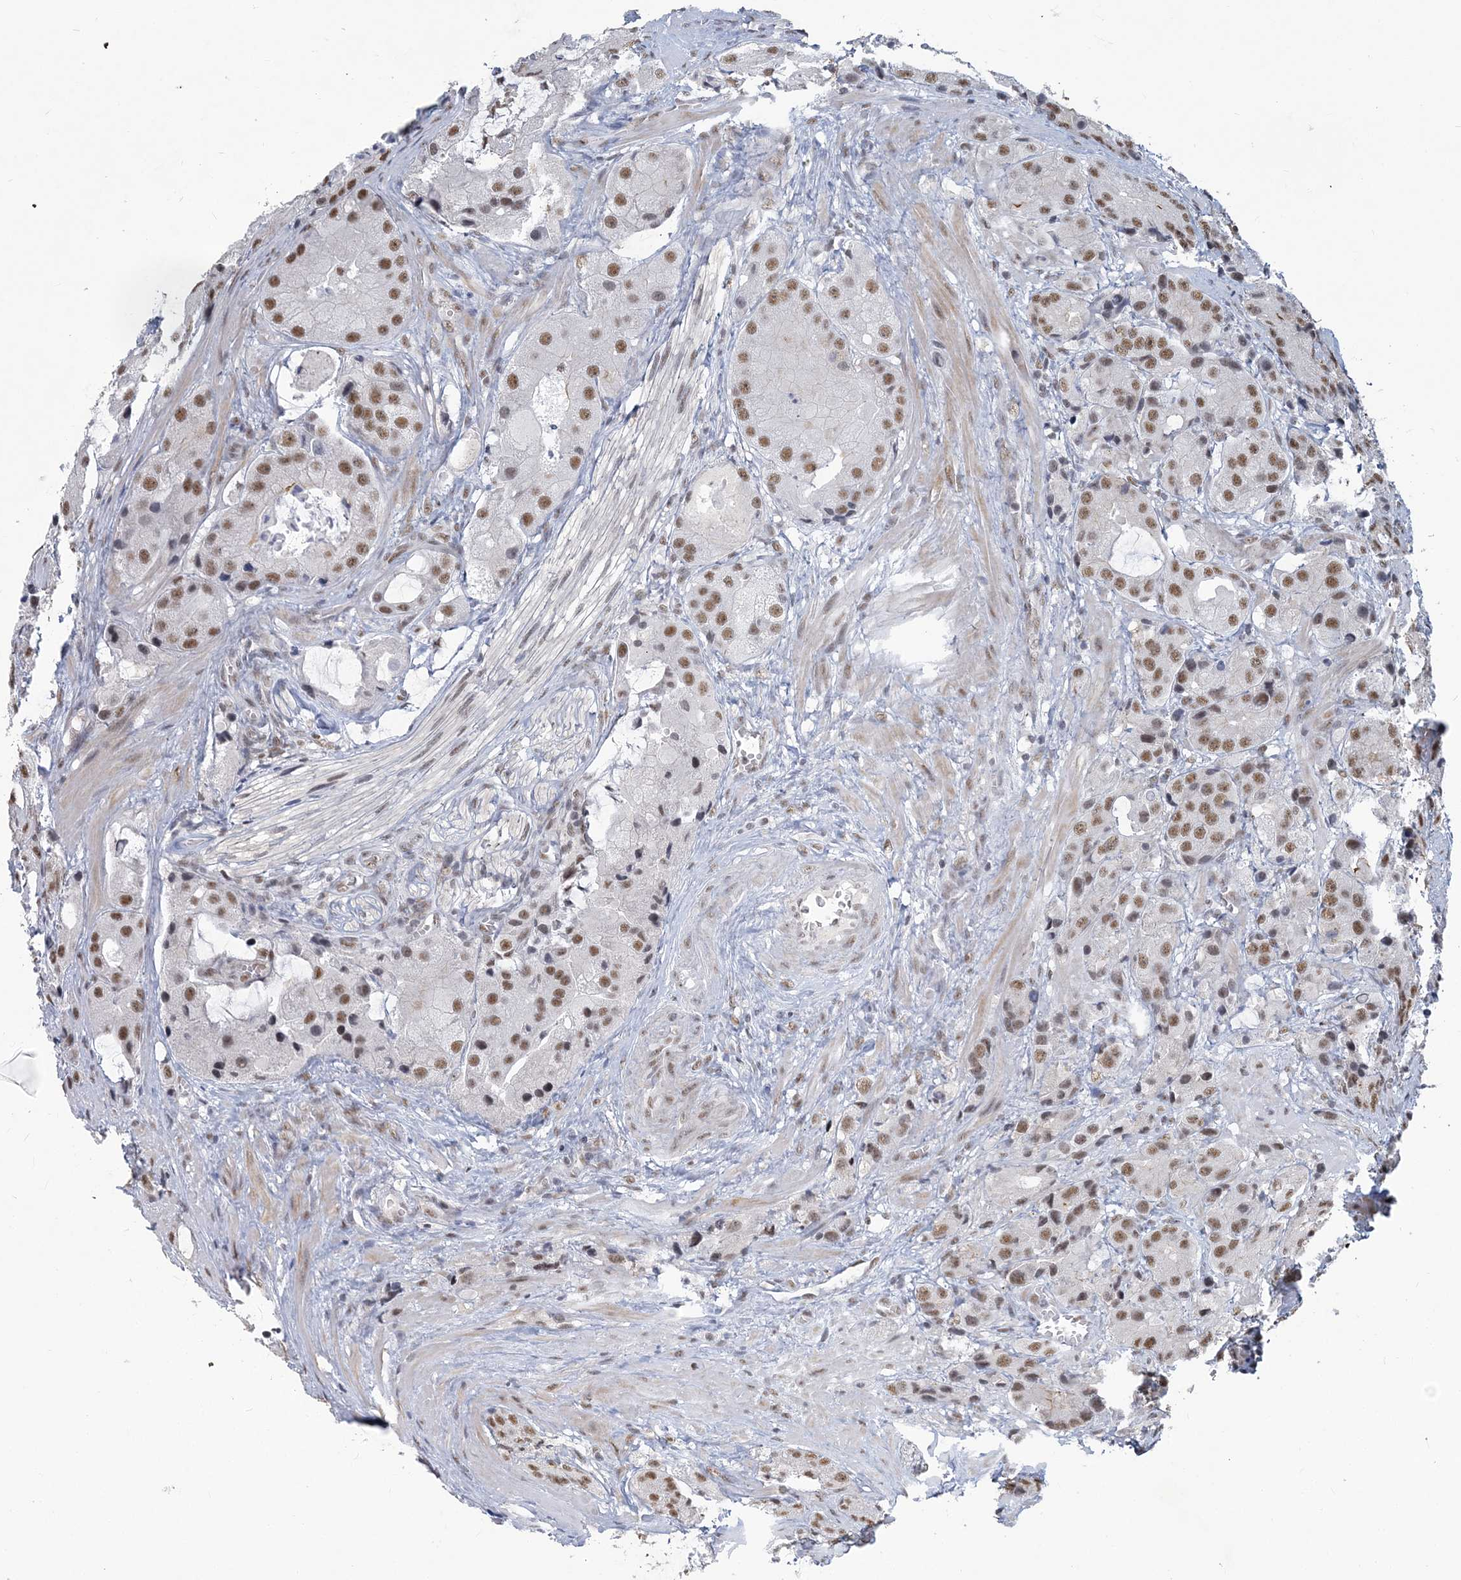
{"staining": {"intensity": "moderate", "quantity": ">75%", "location": "nuclear"}, "tissue": "prostate cancer", "cell_type": "Tumor cells", "image_type": "cancer", "snomed": [{"axis": "morphology", "description": "Adenocarcinoma, High grade"}, {"axis": "topography", "description": "Prostate"}], "caption": "IHC (DAB (3,3'-diaminobenzidine)) staining of high-grade adenocarcinoma (prostate) demonstrates moderate nuclear protein expression in approximately >75% of tumor cells.", "gene": "PLRG1", "patient": {"sex": "male", "age": 70}}